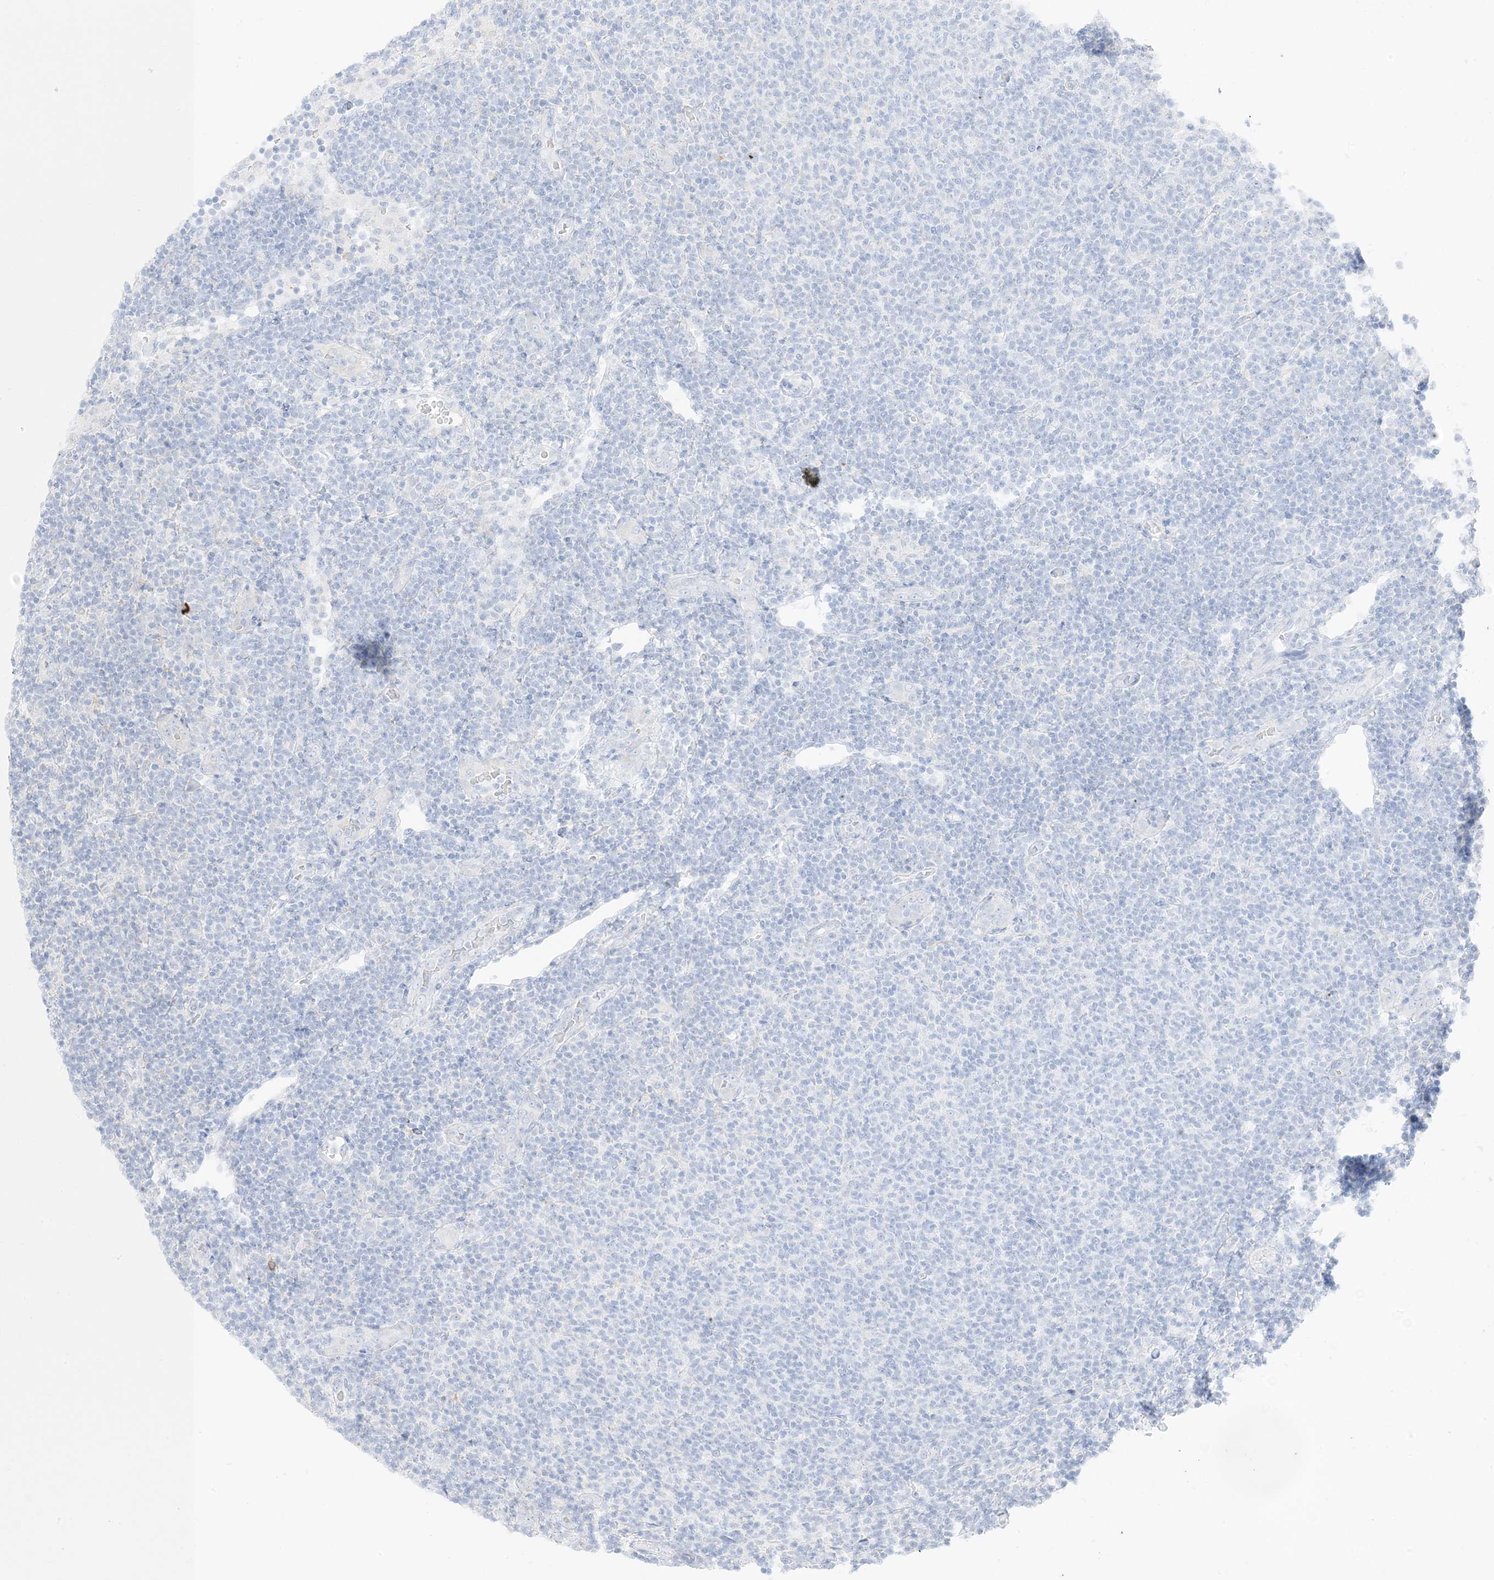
{"staining": {"intensity": "negative", "quantity": "none", "location": "none"}, "tissue": "lymphoma", "cell_type": "Tumor cells", "image_type": "cancer", "snomed": [{"axis": "morphology", "description": "Malignant lymphoma, non-Hodgkin's type, Low grade"}, {"axis": "topography", "description": "Lymph node"}], "caption": "Human lymphoma stained for a protein using immunohistochemistry demonstrates no staining in tumor cells.", "gene": "RAC1", "patient": {"sex": "male", "age": 66}}